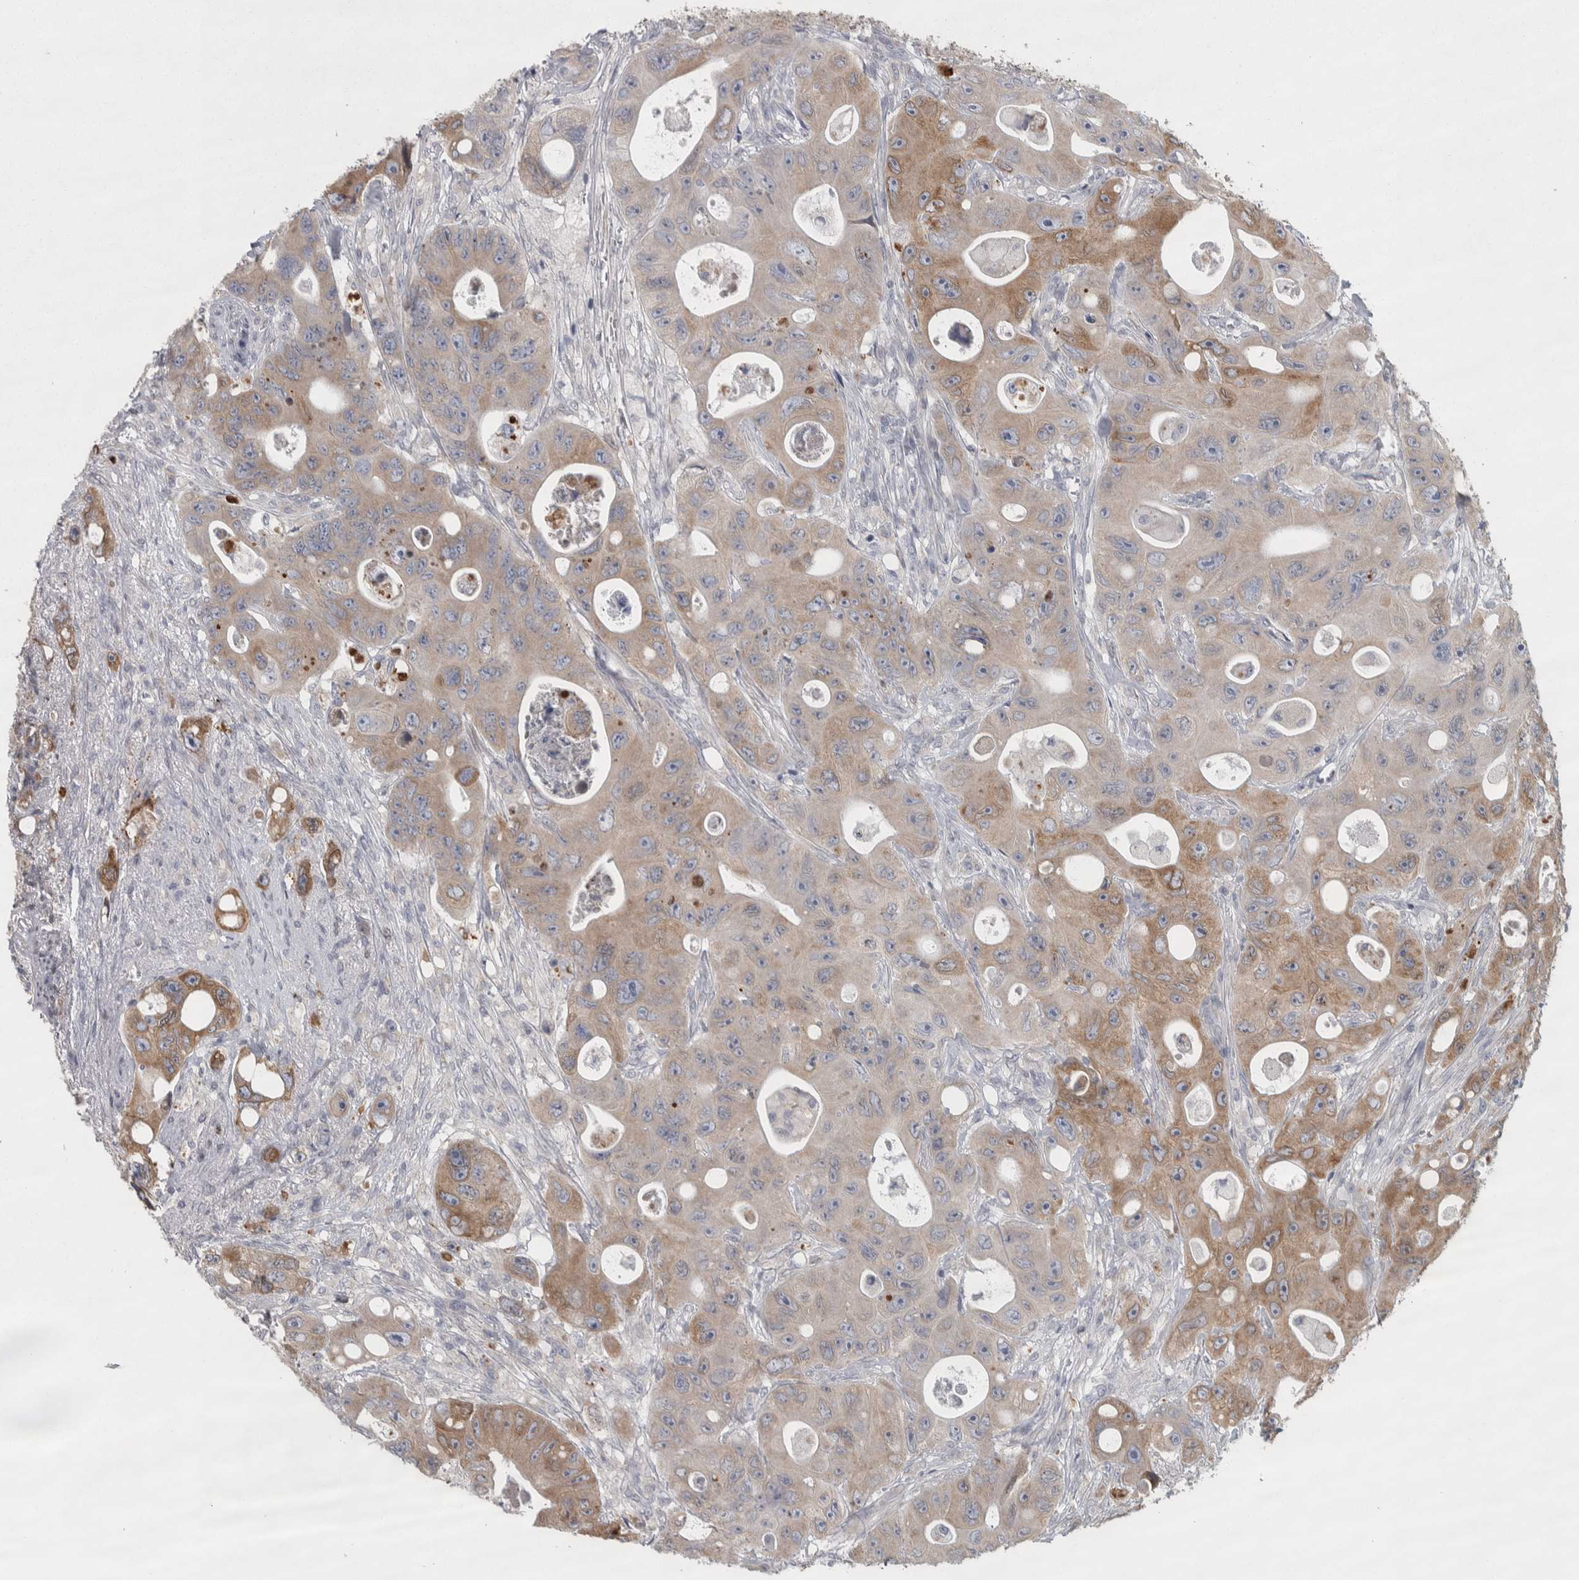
{"staining": {"intensity": "moderate", "quantity": "25%-75%", "location": "cytoplasmic/membranous"}, "tissue": "colorectal cancer", "cell_type": "Tumor cells", "image_type": "cancer", "snomed": [{"axis": "morphology", "description": "Adenocarcinoma, NOS"}, {"axis": "topography", "description": "Colon"}], "caption": "Brown immunohistochemical staining in human colorectal cancer (adenocarcinoma) demonstrates moderate cytoplasmic/membranous expression in about 25%-75% of tumor cells.", "gene": "SIGMAR1", "patient": {"sex": "female", "age": 46}}